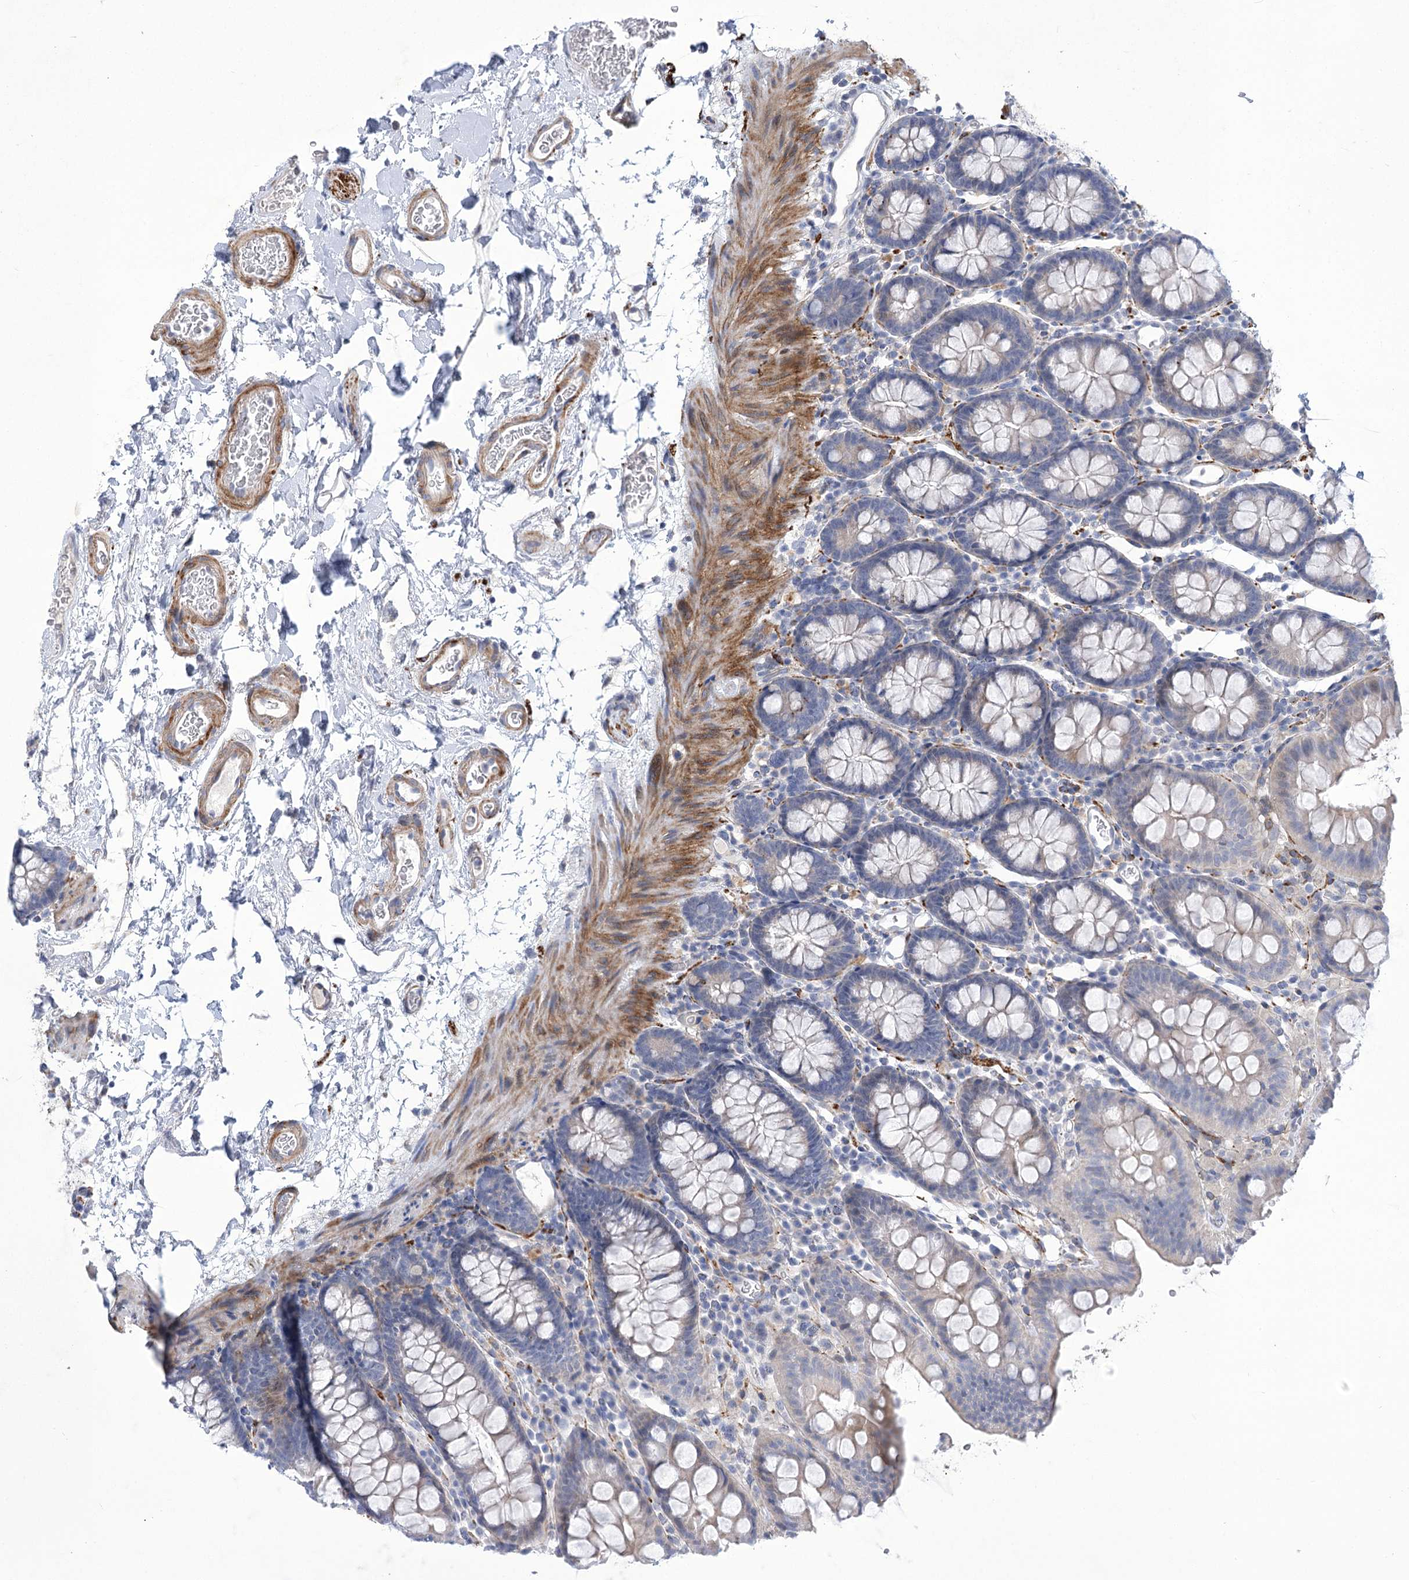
{"staining": {"intensity": "negative", "quantity": "none", "location": "none"}, "tissue": "colon", "cell_type": "Endothelial cells", "image_type": "normal", "snomed": [{"axis": "morphology", "description": "Normal tissue, NOS"}, {"axis": "topography", "description": "Colon"}], "caption": "Endothelial cells are negative for brown protein staining in unremarkable colon. (Brightfield microscopy of DAB (3,3'-diaminobenzidine) IHC at high magnification).", "gene": "ANGPTL3", "patient": {"sex": "male", "age": 75}}